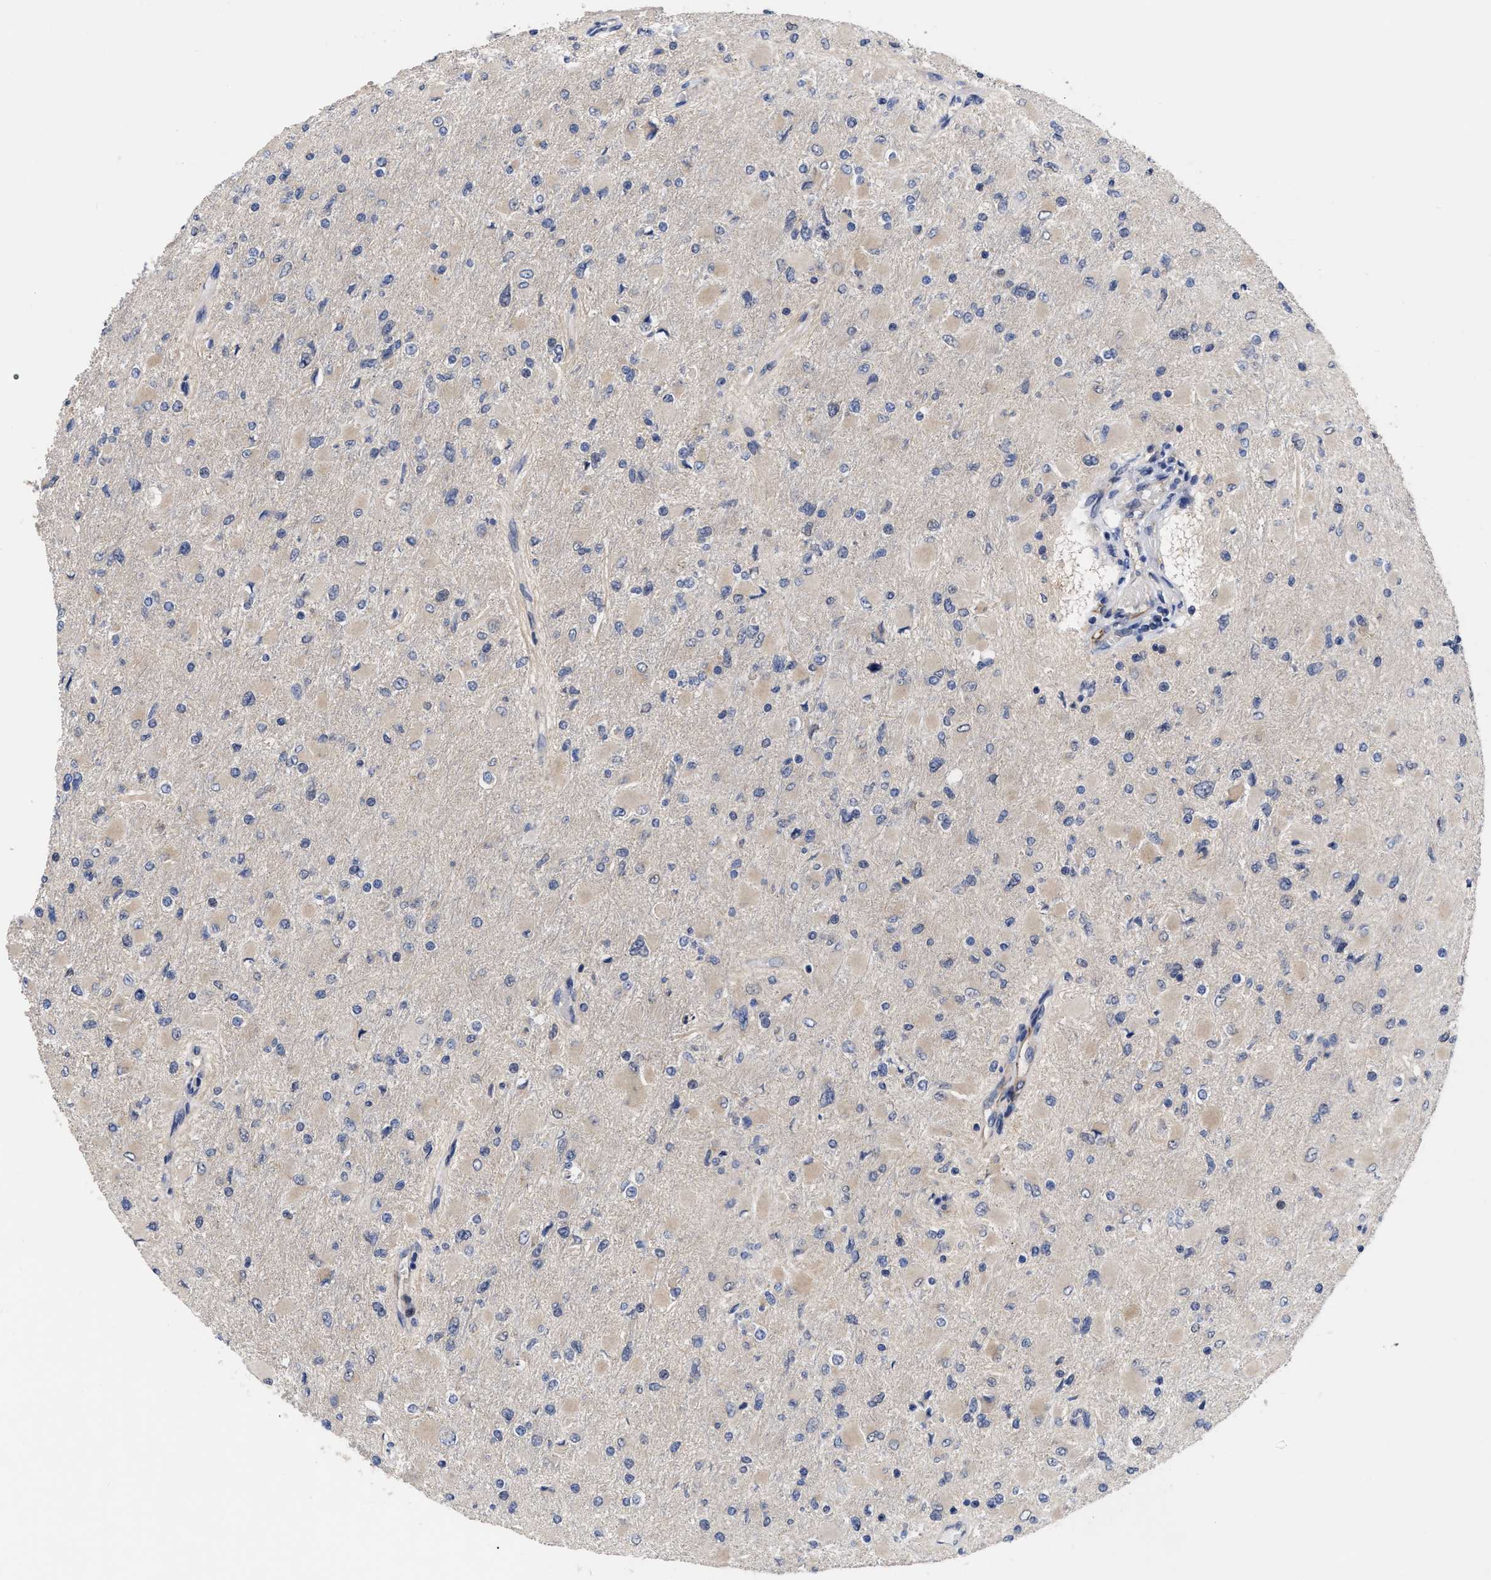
{"staining": {"intensity": "negative", "quantity": "none", "location": "none"}, "tissue": "glioma", "cell_type": "Tumor cells", "image_type": "cancer", "snomed": [{"axis": "morphology", "description": "Glioma, malignant, High grade"}, {"axis": "topography", "description": "Cerebral cortex"}], "caption": "Immunohistochemical staining of human glioma shows no significant expression in tumor cells.", "gene": "CCN5", "patient": {"sex": "female", "age": 36}}